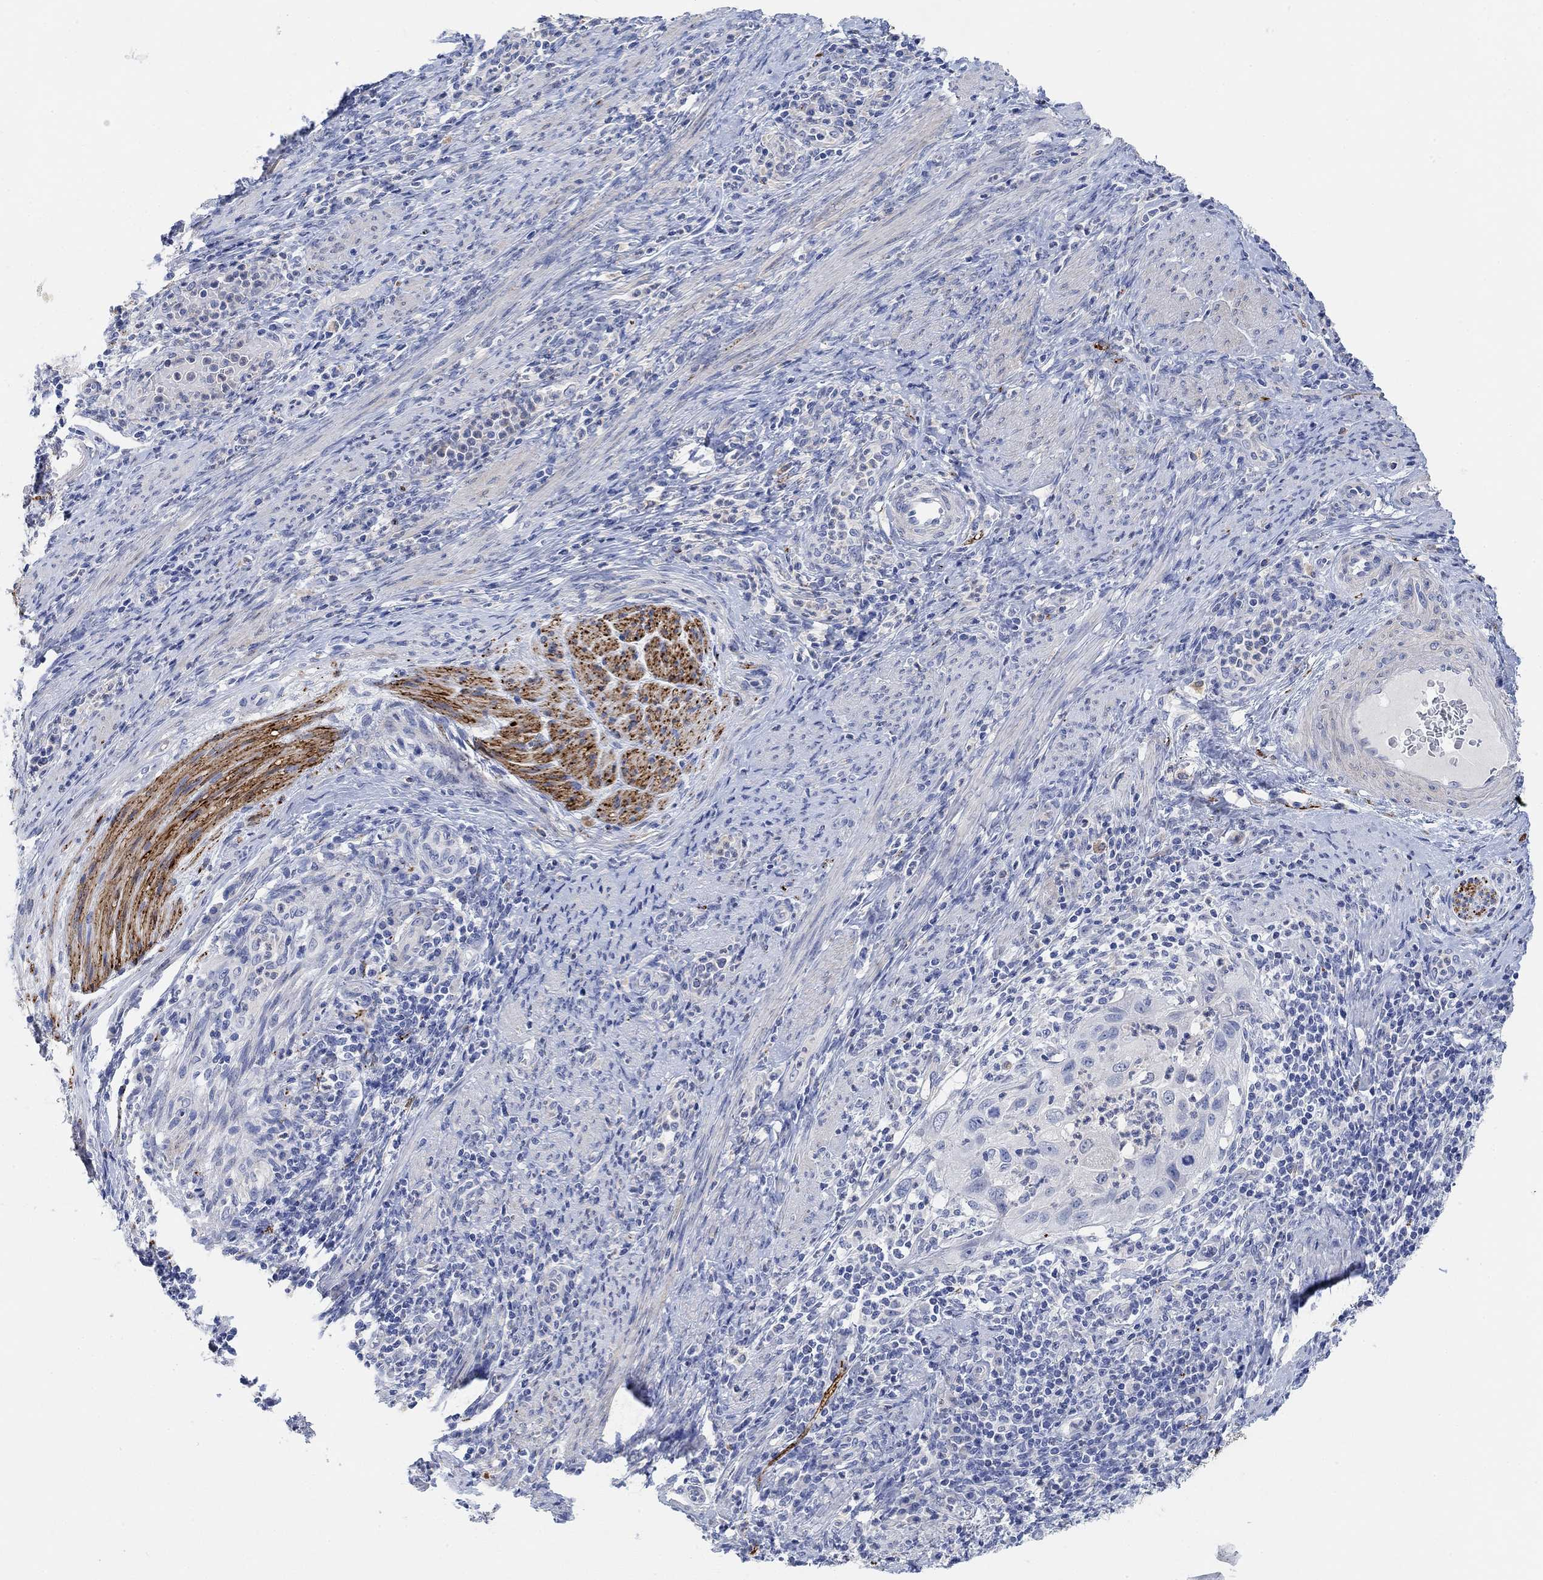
{"staining": {"intensity": "negative", "quantity": "none", "location": "none"}, "tissue": "cervical cancer", "cell_type": "Tumor cells", "image_type": "cancer", "snomed": [{"axis": "morphology", "description": "Squamous cell carcinoma, NOS"}, {"axis": "topography", "description": "Cervix"}], "caption": "Immunohistochemistry (IHC) micrograph of neoplastic tissue: human squamous cell carcinoma (cervical) stained with DAB shows no significant protein staining in tumor cells.", "gene": "VAT1L", "patient": {"sex": "female", "age": 26}}